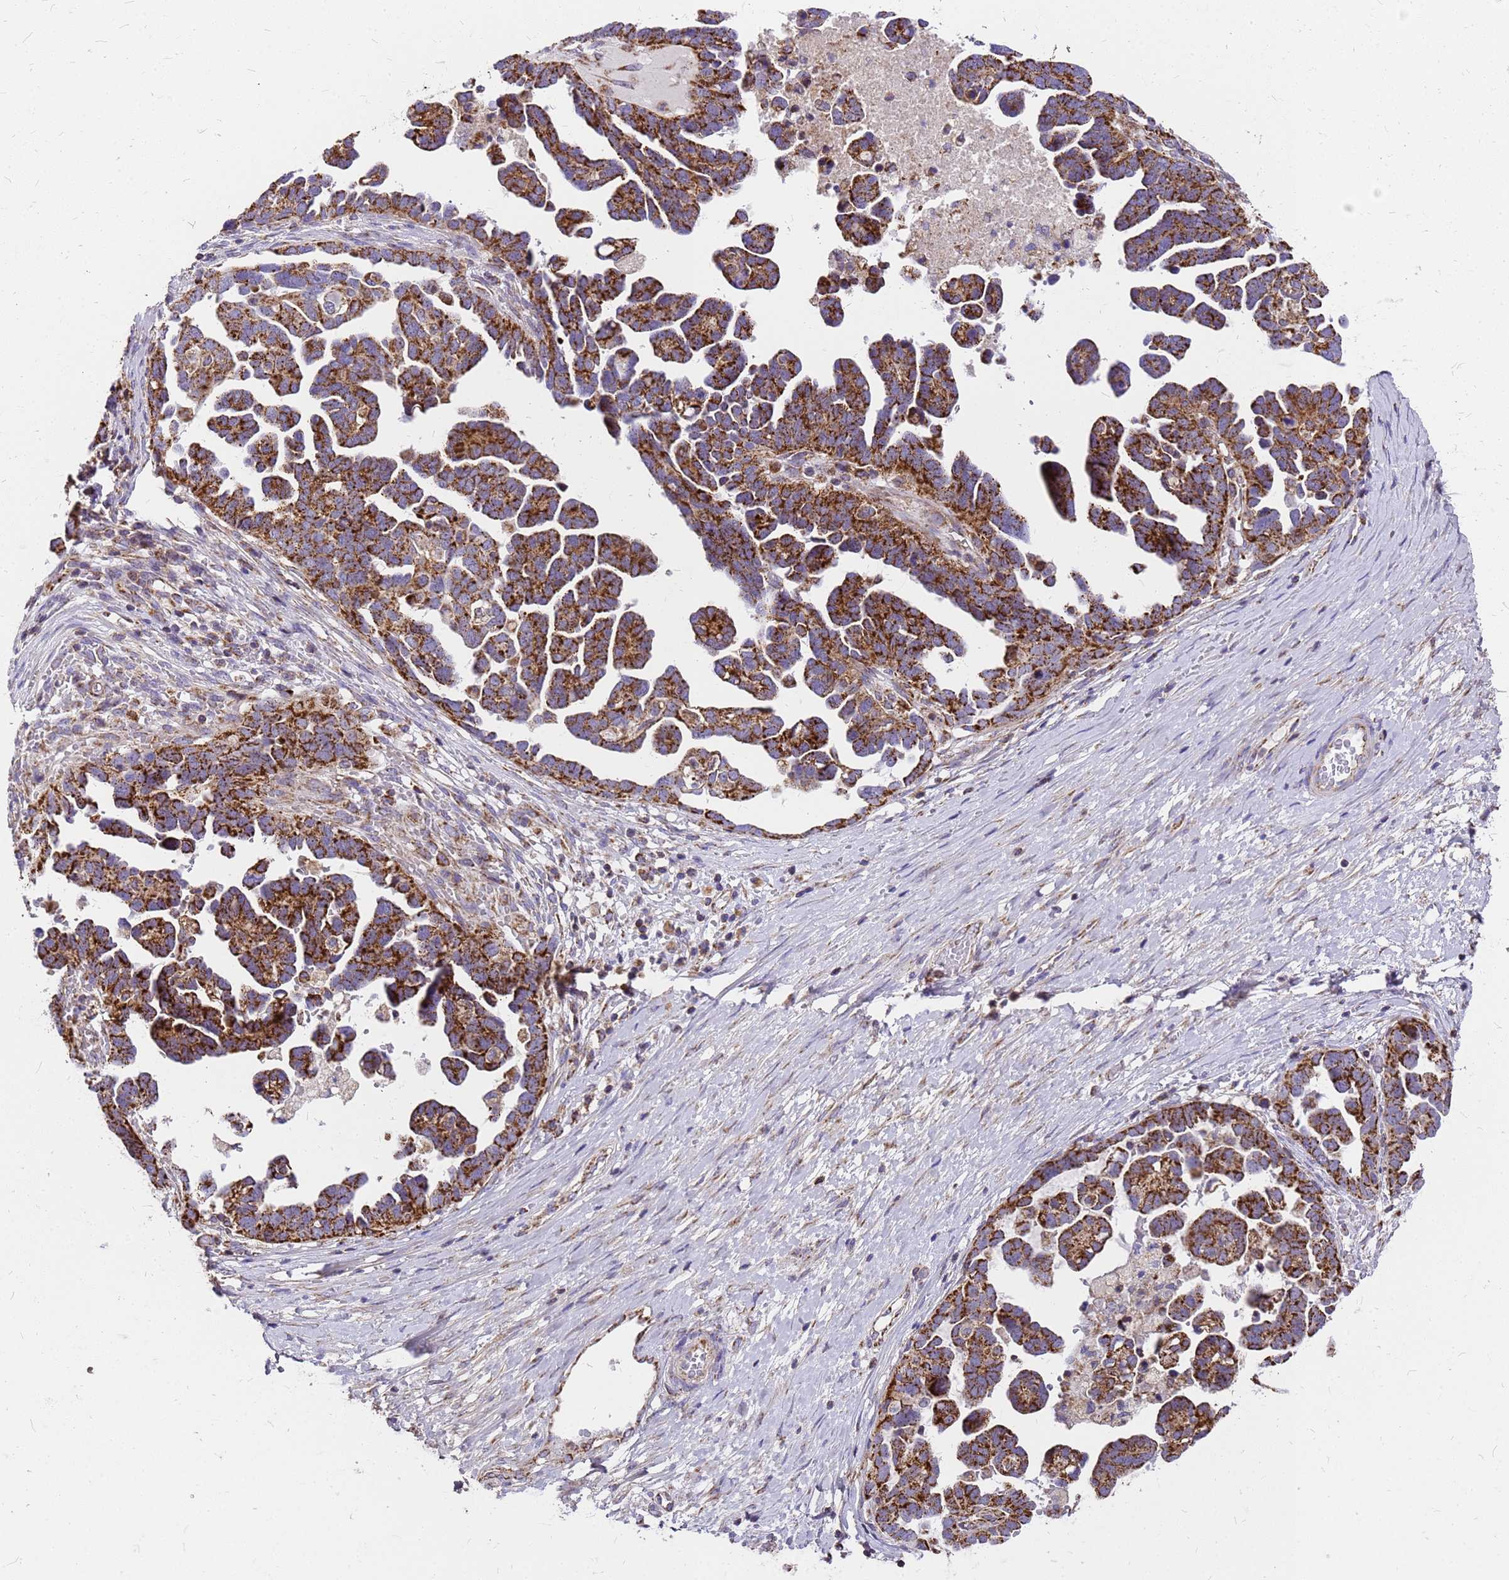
{"staining": {"intensity": "strong", "quantity": ">75%", "location": "cytoplasmic/membranous"}, "tissue": "ovarian cancer", "cell_type": "Tumor cells", "image_type": "cancer", "snomed": [{"axis": "morphology", "description": "Cystadenocarcinoma, serous, NOS"}, {"axis": "topography", "description": "Ovary"}], "caption": "DAB (3,3'-diaminobenzidine) immunohistochemical staining of ovarian serous cystadenocarcinoma demonstrates strong cytoplasmic/membranous protein positivity in about >75% of tumor cells.", "gene": "MRPS26", "patient": {"sex": "female", "age": 54}}